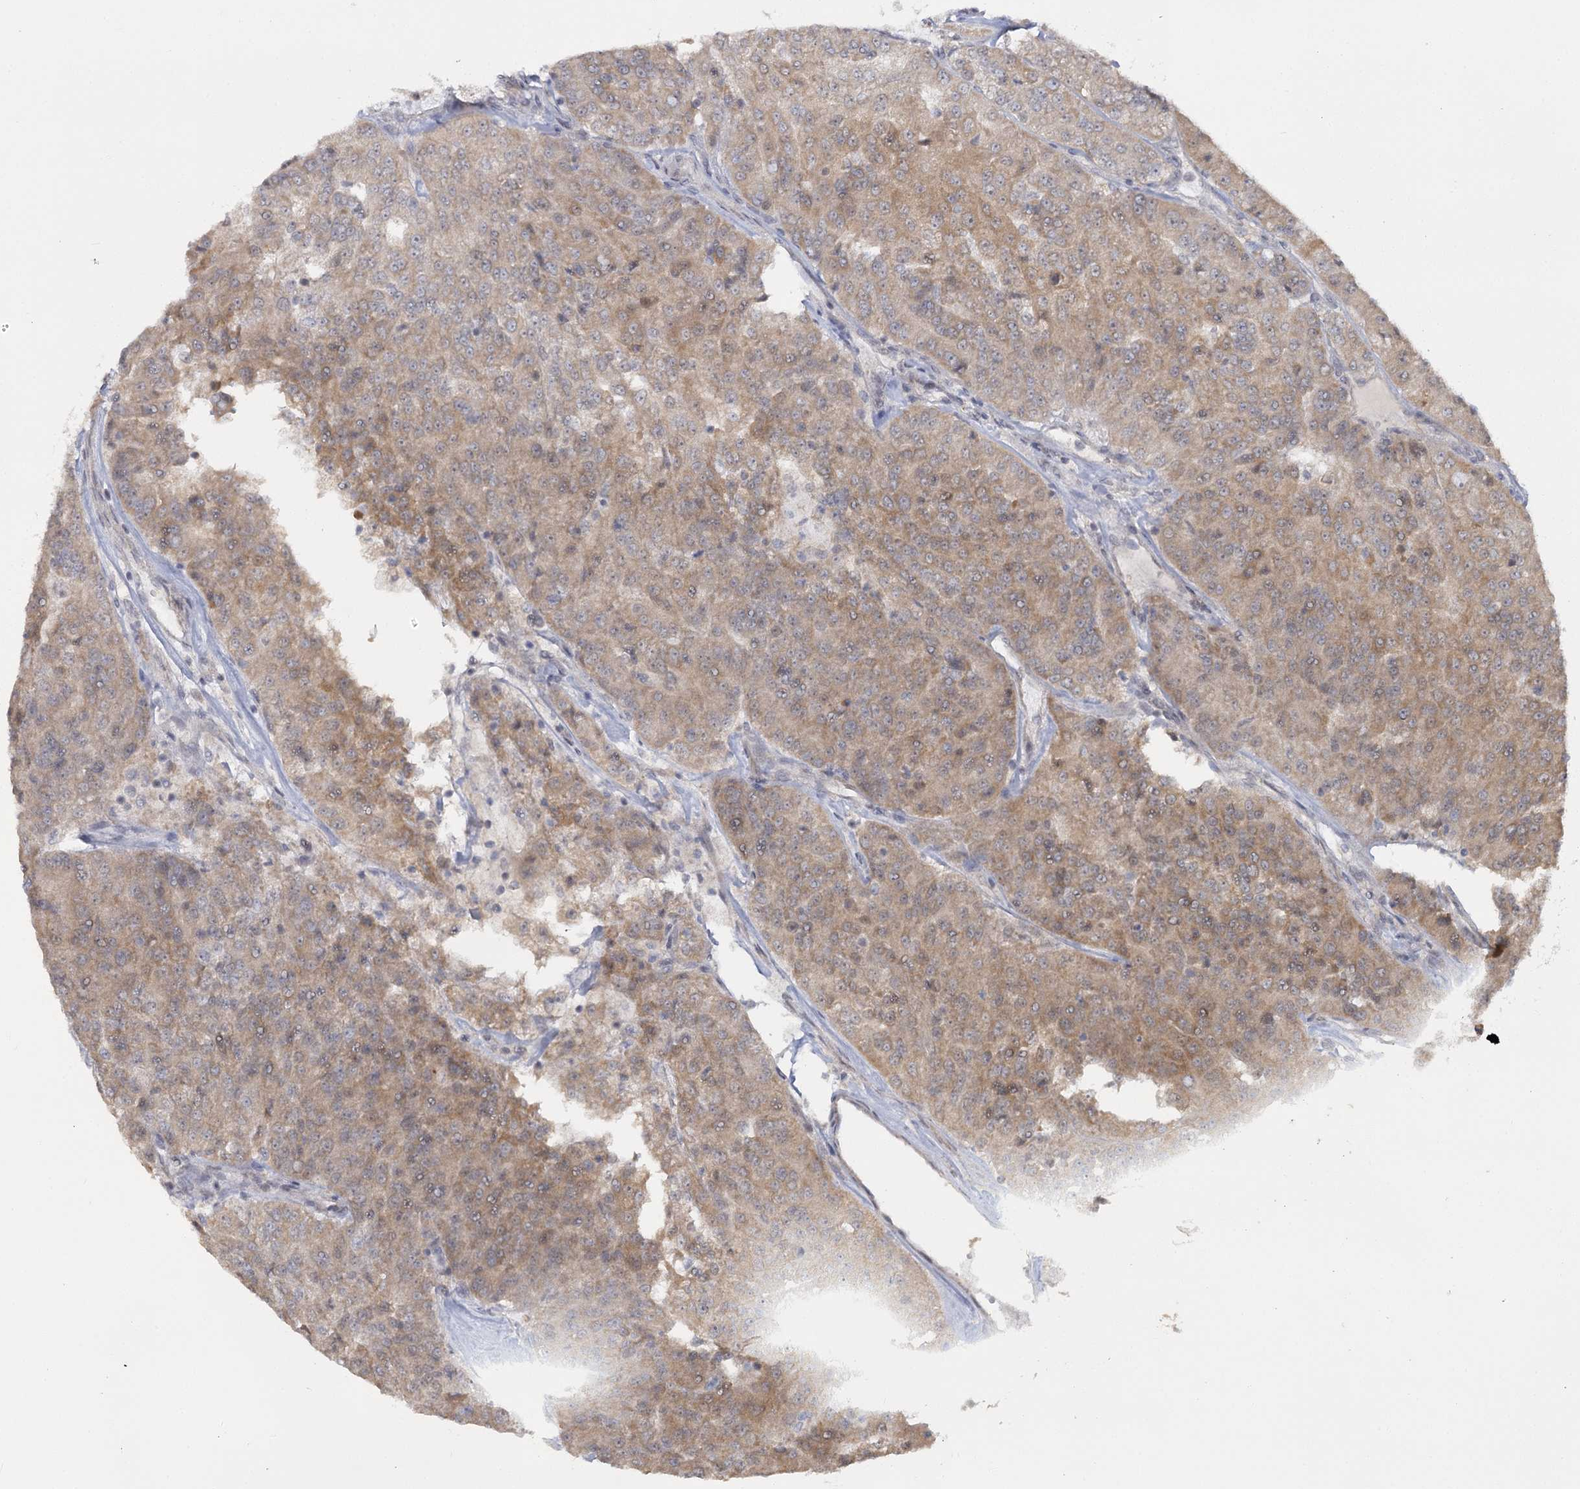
{"staining": {"intensity": "moderate", "quantity": ">75%", "location": "cytoplasmic/membranous"}, "tissue": "renal cancer", "cell_type": "Tumor cells", "image_type": "cancer", "snomed": [{"axis": "morphology", "description": "Adenocarcinoma, NOS"}, {"axis": "topography", "description": "Kidney"}], "caption": "IHC (DAB (3,3'-diaminobenzidine)) staining of renal adenocarcinoma reveals moderate cytoplasmic/membranous protein expression in about >75% of tumor cells. (brown staining indicates protein expression, while blue staining denotes nuclei).", "gene": "TBC1D9B", "patient": {"sex": "female", "age": 63}}